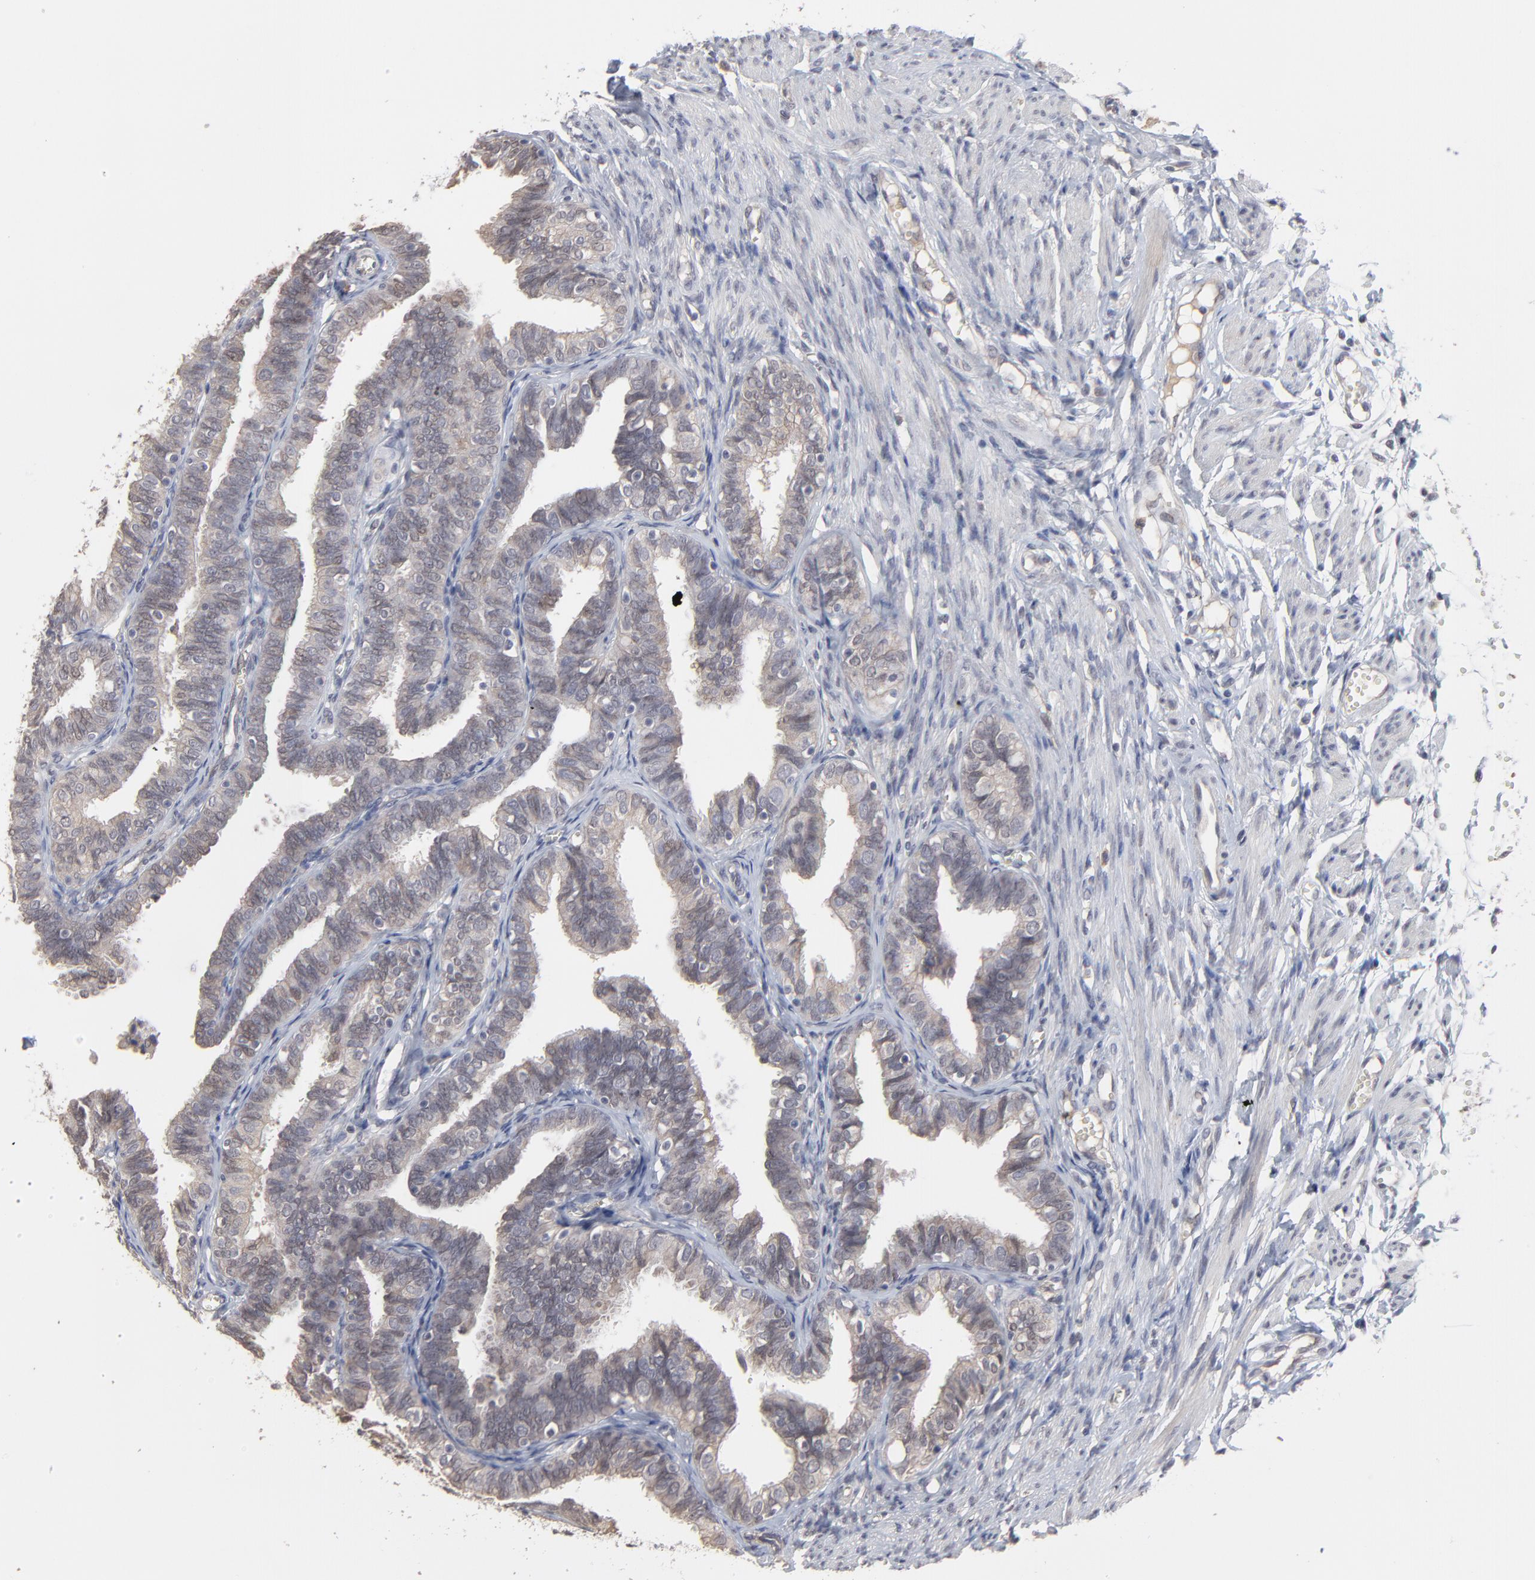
{"staining": {"intensity": "weak", "quantity": "25%-75%", "location": "cytoplasmic/membranous,nuclear"}, "tissue": "fallopian tube", "cell_type": "Glandular cells", "image_type": "normal", "snomed": [{"axis": "morphology", "description": "Normal tissue, NOS"}, {"axis": "topography", "description": "Fallopian tube"}], "caption": "An IHC image of benign tissue is shown. Protein staining in brown highlights weak cytoplasmic/membranous,nuclear positivity in fallopian tube within glandular cells.", "gene": "FAM199X", "patient": {"sex": "female", "age": 46}}